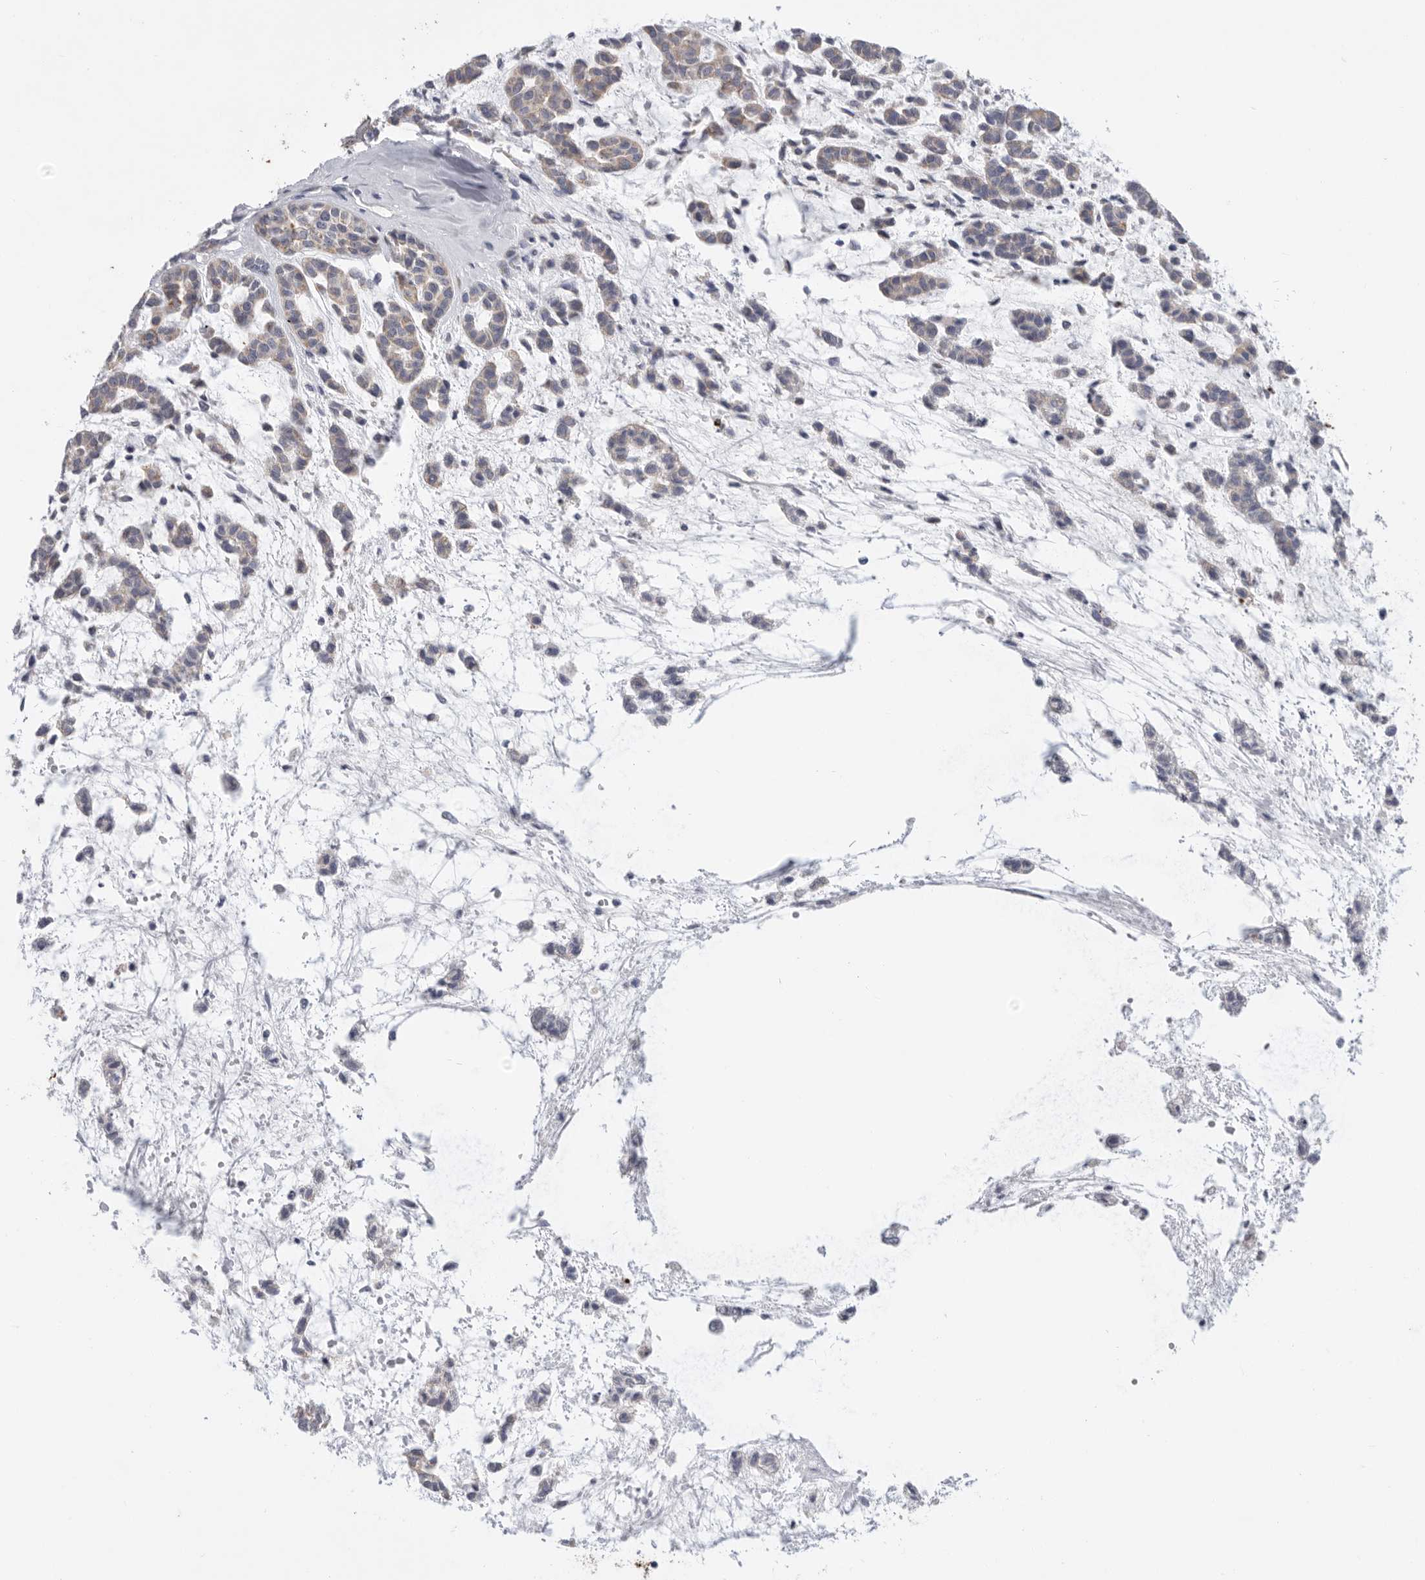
{"staining": {"intensity": "negative", "quantity": "none", "location": "none"}, "tissue": "head and neck cancer", "cell_type": "Tumor cells", "image_type": "cancer", "snomed": [{"axis": "morphology", "description": "Adenocarcinoma, NOS"}, {"axis": "morphology", "description": "Adenoma, NOS"}, {"axis": "topography", "description": "Head-Neck"}], "caption": "There is no significant positivity in tumor cells of head and neck cancer (adenocarcinoma).", "gene": "MTFR1L", "patient": {"sex": "female", "age": 55}}